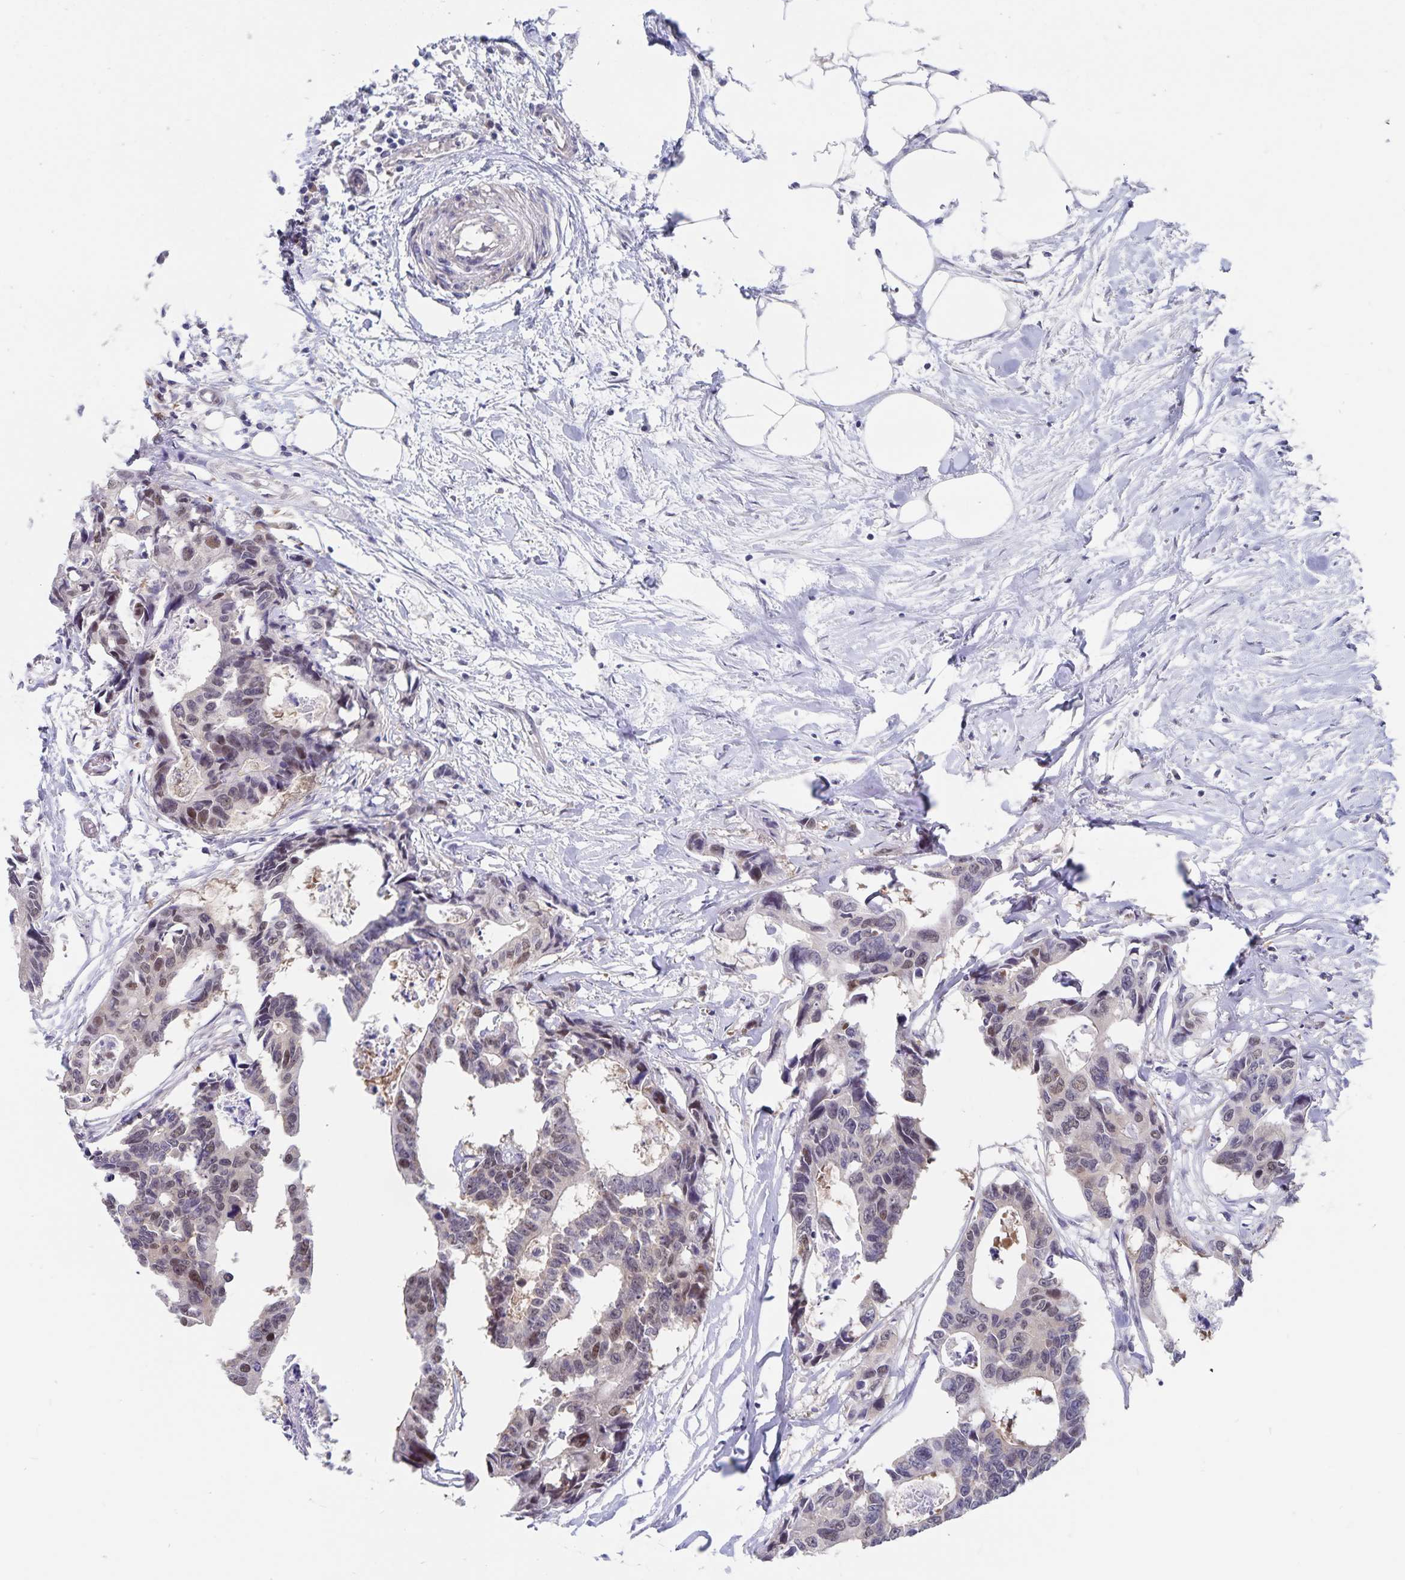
{"staining": {"intensity": "weak", "quantity": "25%-75%", "location": "nuclear"}, "tissue": "colorectal cancer", "cell_type": "Tumor cells", "image_type": "cancer", "snomed": [{"axis": "morphology", "description": "Adenocarcinoma, NOS"}, {"axis": "topography", "description": "Rectum"}], "caption": "Immunohistochemical staining of colorectal adenocarcinoma demonstrates low levels of weak nuclear expression in about 25%-75% of tumor cells. (DAB IHC, brown staining for protein, blue staining for nuclei).", "gene": "BAG6", "patient": {"sex": "male", "age": 57}}